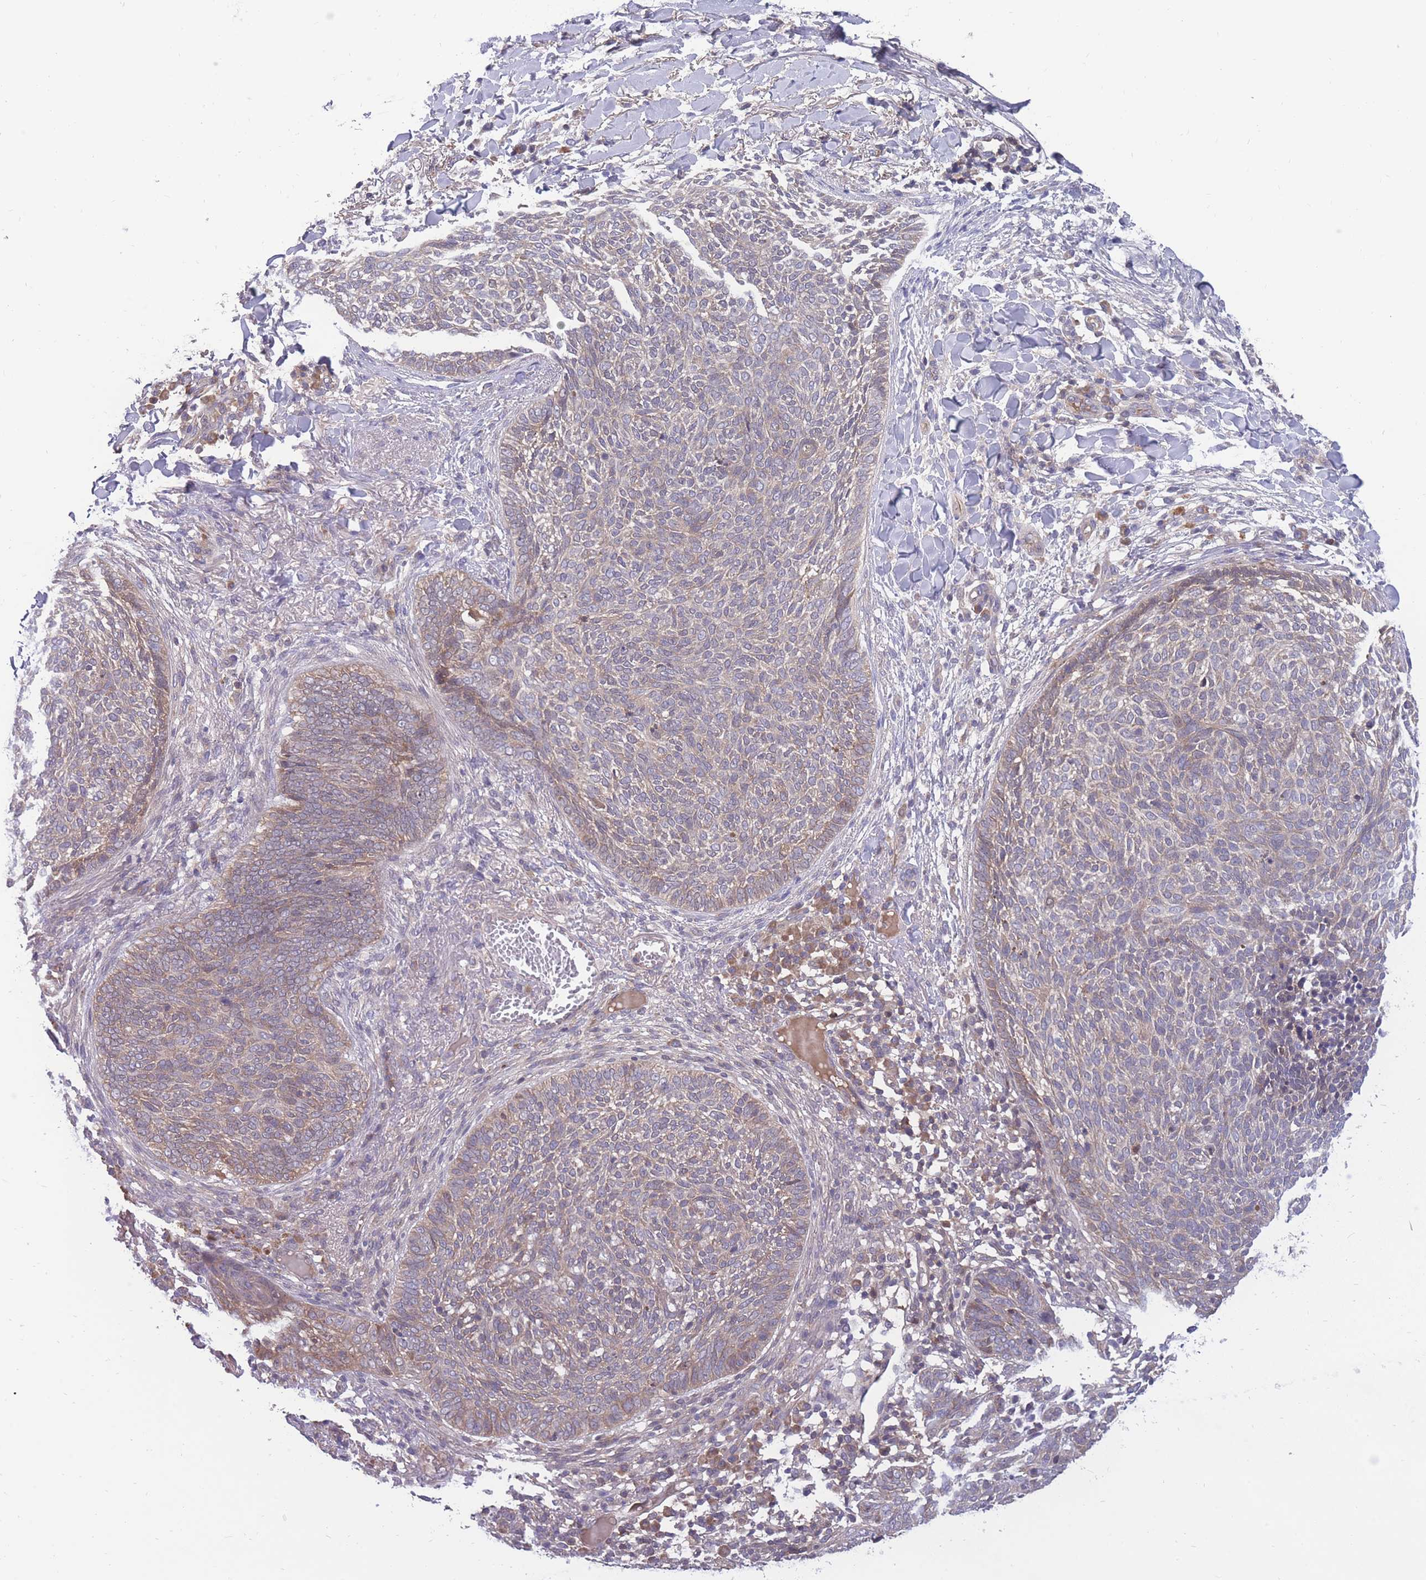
{"staining": {"intensity": "weak", "quantity": "<25%", "location": "cytoplasmic/membranous"}, "tissue": "skin cancer", "cell_type": "Tumor cells", "image_type": "cancer", "snomed": [{"axis": "morphology", "description": "Basal cell carcinoma"}, {"axis": "topography", "description": "Skin"}], "caption": "A high-resolution histopathology image shows immunohistochemistry staining of basal cell carcinoma (skin), which demonstrates no significant expression in tumor cells.", "gene": "UBE2N", "patient": {"sex": "male", "age": 85}}